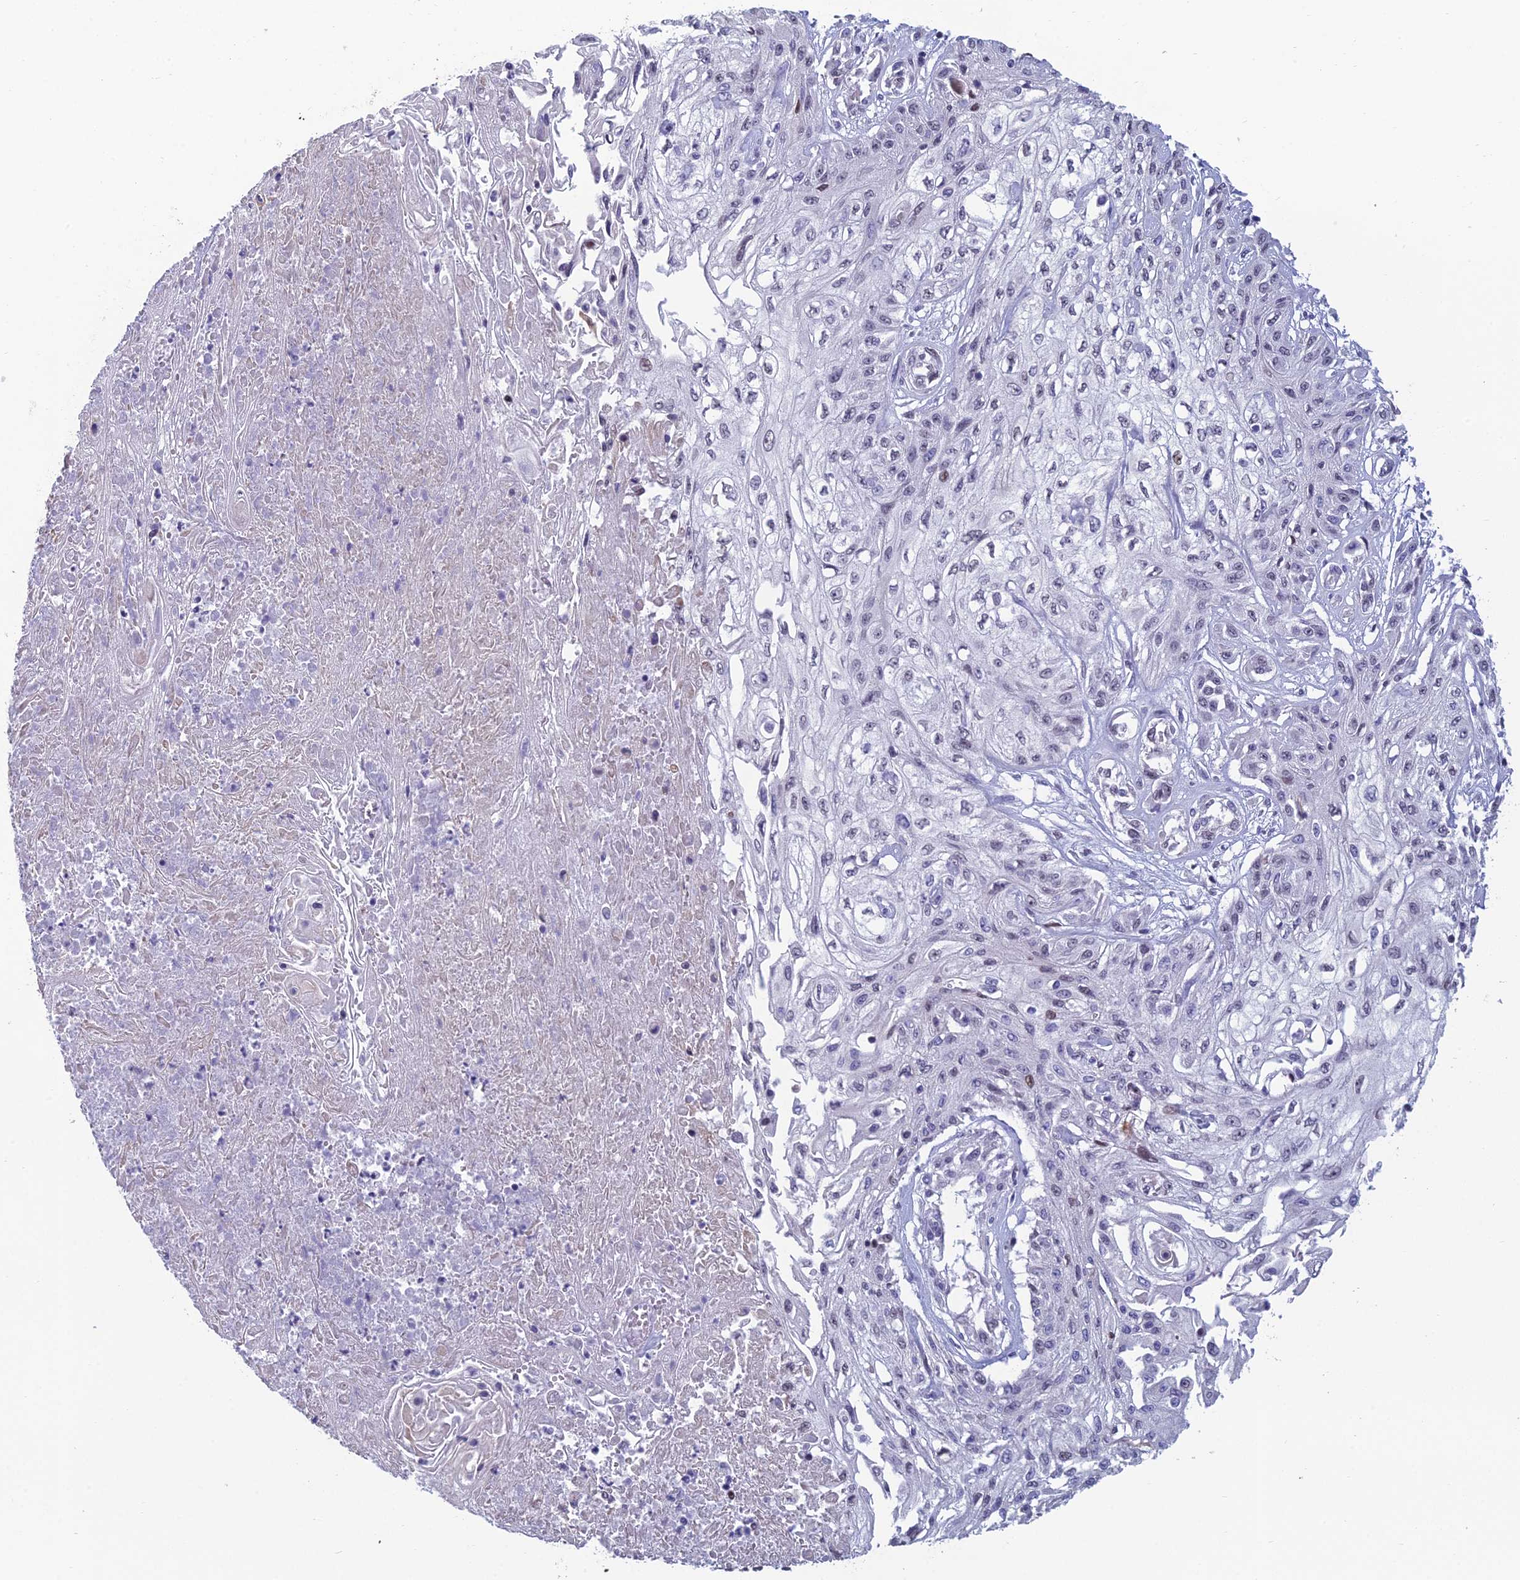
{"staining": {"intensity": "negative", "quantity": "none", "location": "none"}, "tissue": "skin cancer", "cell_type": "Tumor cells", "image_type": "cancer", "snomed": [{"axis": "morphology", "description": "Squamous cell carcinoma, NOS"}, {"axis": "morphology", "description": "Squamous cell carcinoma, metastatic, NOS"}, {"axis": "topography", "description": "Skin"}, {"axis": "topography", "description": "Lymph node"}], "caption": "This is an IHC micrograph of skin cancer. There is no staining in tumor cells.", "gene": "RGS17", "patient": {"sex": "male", "age": 75}}